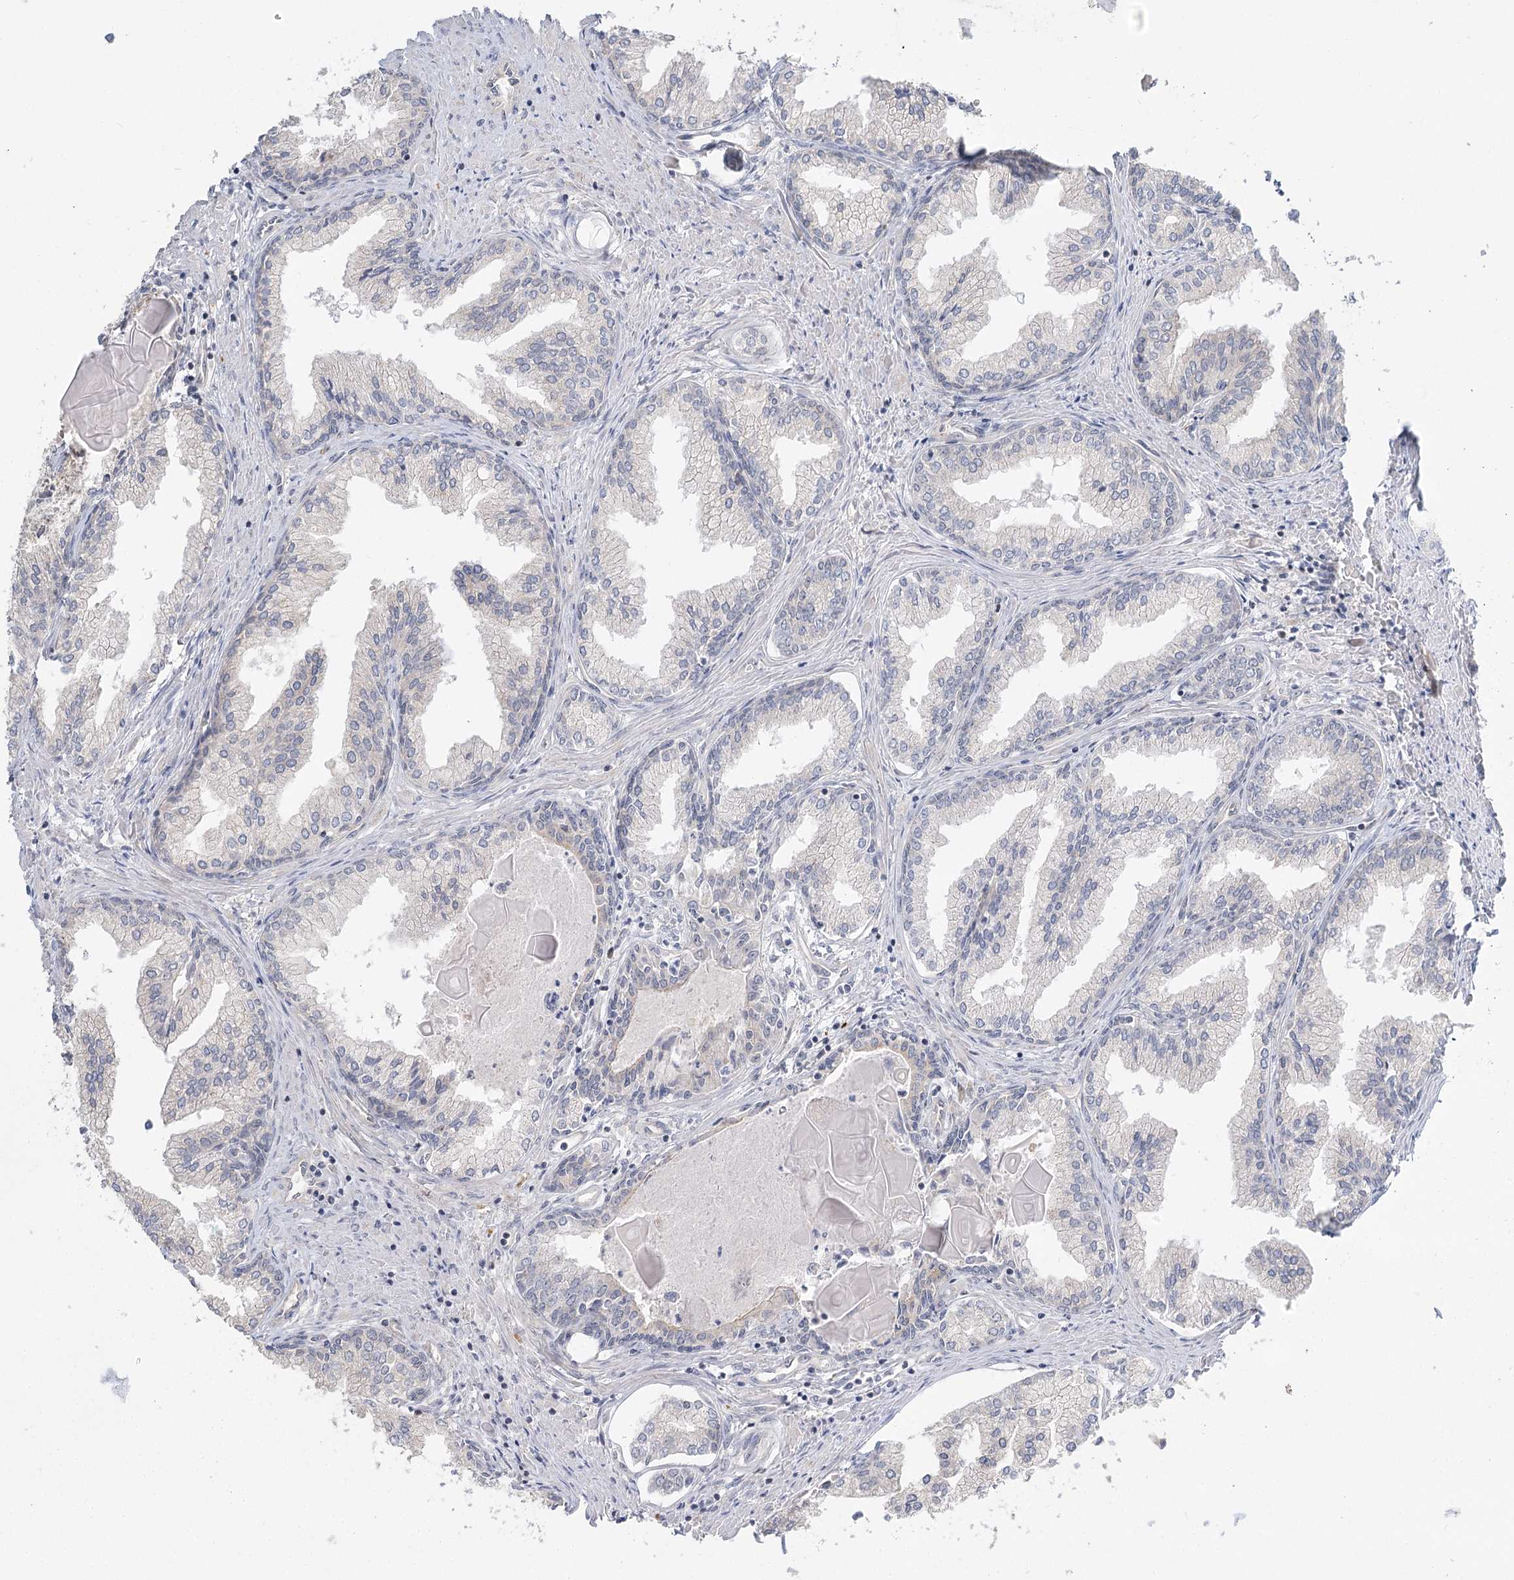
{"staining": {"intensity": "negative", "quantity": "none", "location": "none"}, "tissue": "prostate cancer", "cell_type": "Tumor cells", "image_type": "cancer", "snomed": [{"axis": "morphology", "description": "Adenocarcinoma, High grade"}, {"axis": "topography", "description": "Prostate"}], "caption": "DAB (3,3'-diaminobenzidine) immunohistochemical staining of prostate cancer (high-grade adenocarcinoma) exhibits no significant positivity in tumor cells.", "gene": "GUCY2C", "patient": {"sex": "male", "age": 68}}